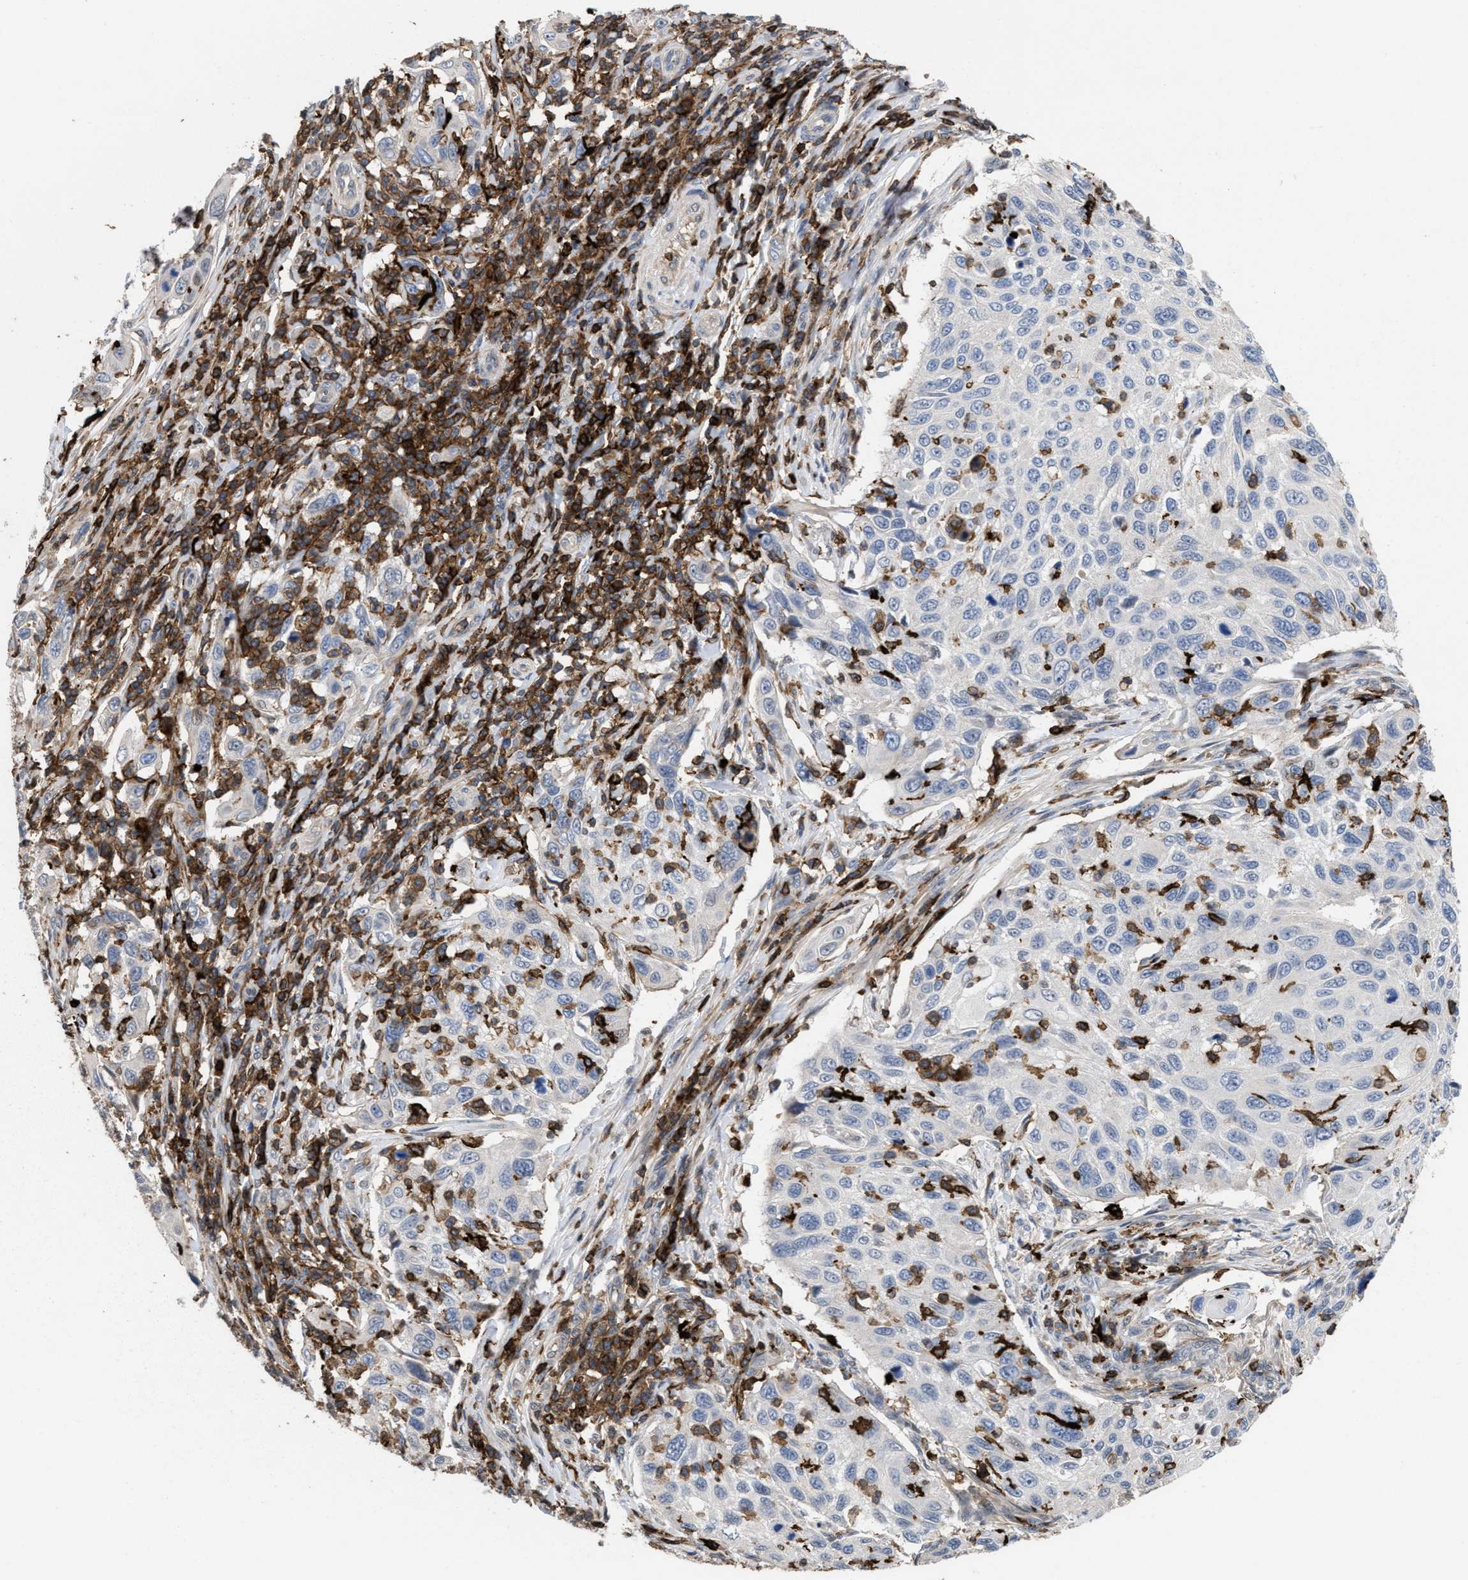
{"staining": {"intensity": "negative", "quantity": "none", "location": "none"}, "tissue": "cervical cancer", "cell_type": "Tumor cells", "image_type": "cancer", "snomed": [{"axis": "morphology", "description": "Squamous cell carcinoma, NOS"}, {"axis": "topography", "description": "Cervix"}], "caption": "Protein analysis of cervical squamous cell carcinoma exhibits no significant positivity in tumor cells.", "gene": "PTPRE", "patient": {"sex": "female", "age": 70}}